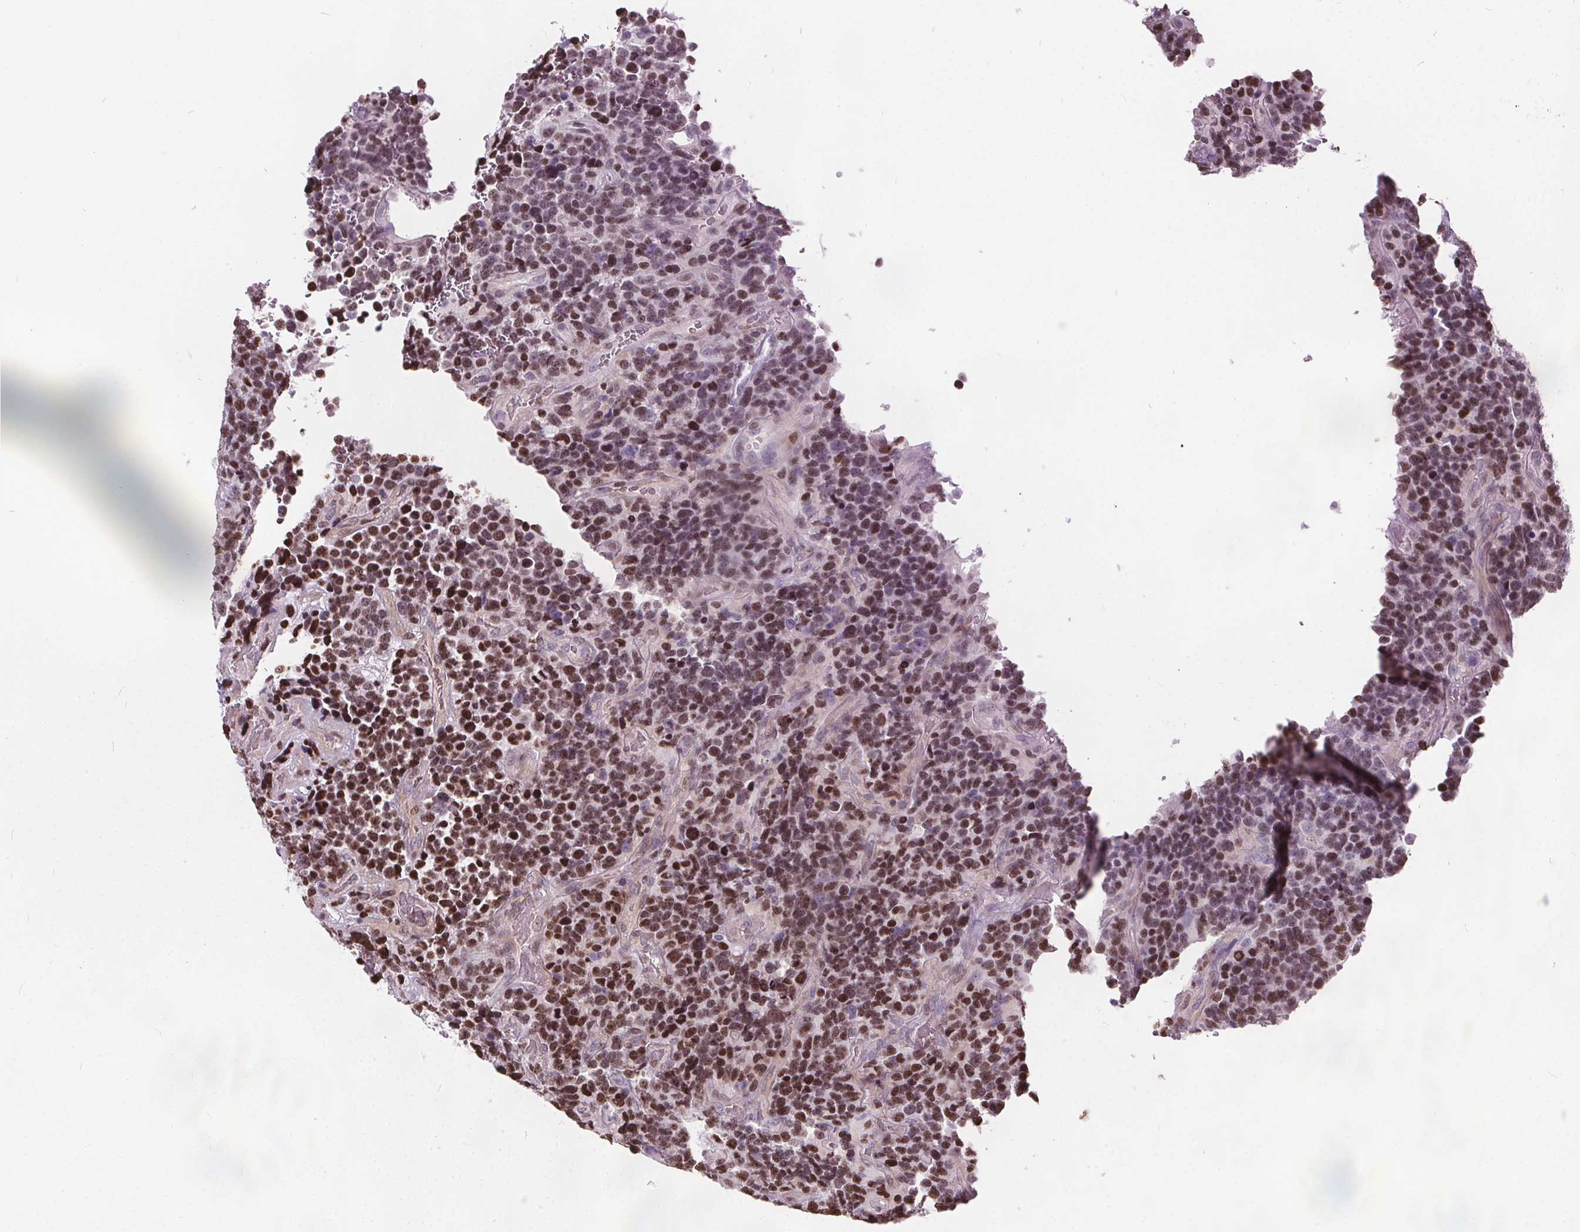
{"staining": {"intensity": "moderate", "quantity": ">75%", "location": "nuclear"}, "tissue": "glioma", "cell_type": "Tumor cells", "image_type": "cancer", "snomed": [{"axis": "morphology", "description": "Glioma, malignant, High grade"}, {"axis": "topography", "description": "Brain"}], "caption": "High-magnification brightfield microscopy of glioma stained with DAB (brown) and counterstained with hematoxylin (blue). tumor cells exhibit moderate nuclear positivity is appreciated in approximately>75% of cells.", "gene": "ISLR2", "patient": {"sex": "male", "age": 33}}